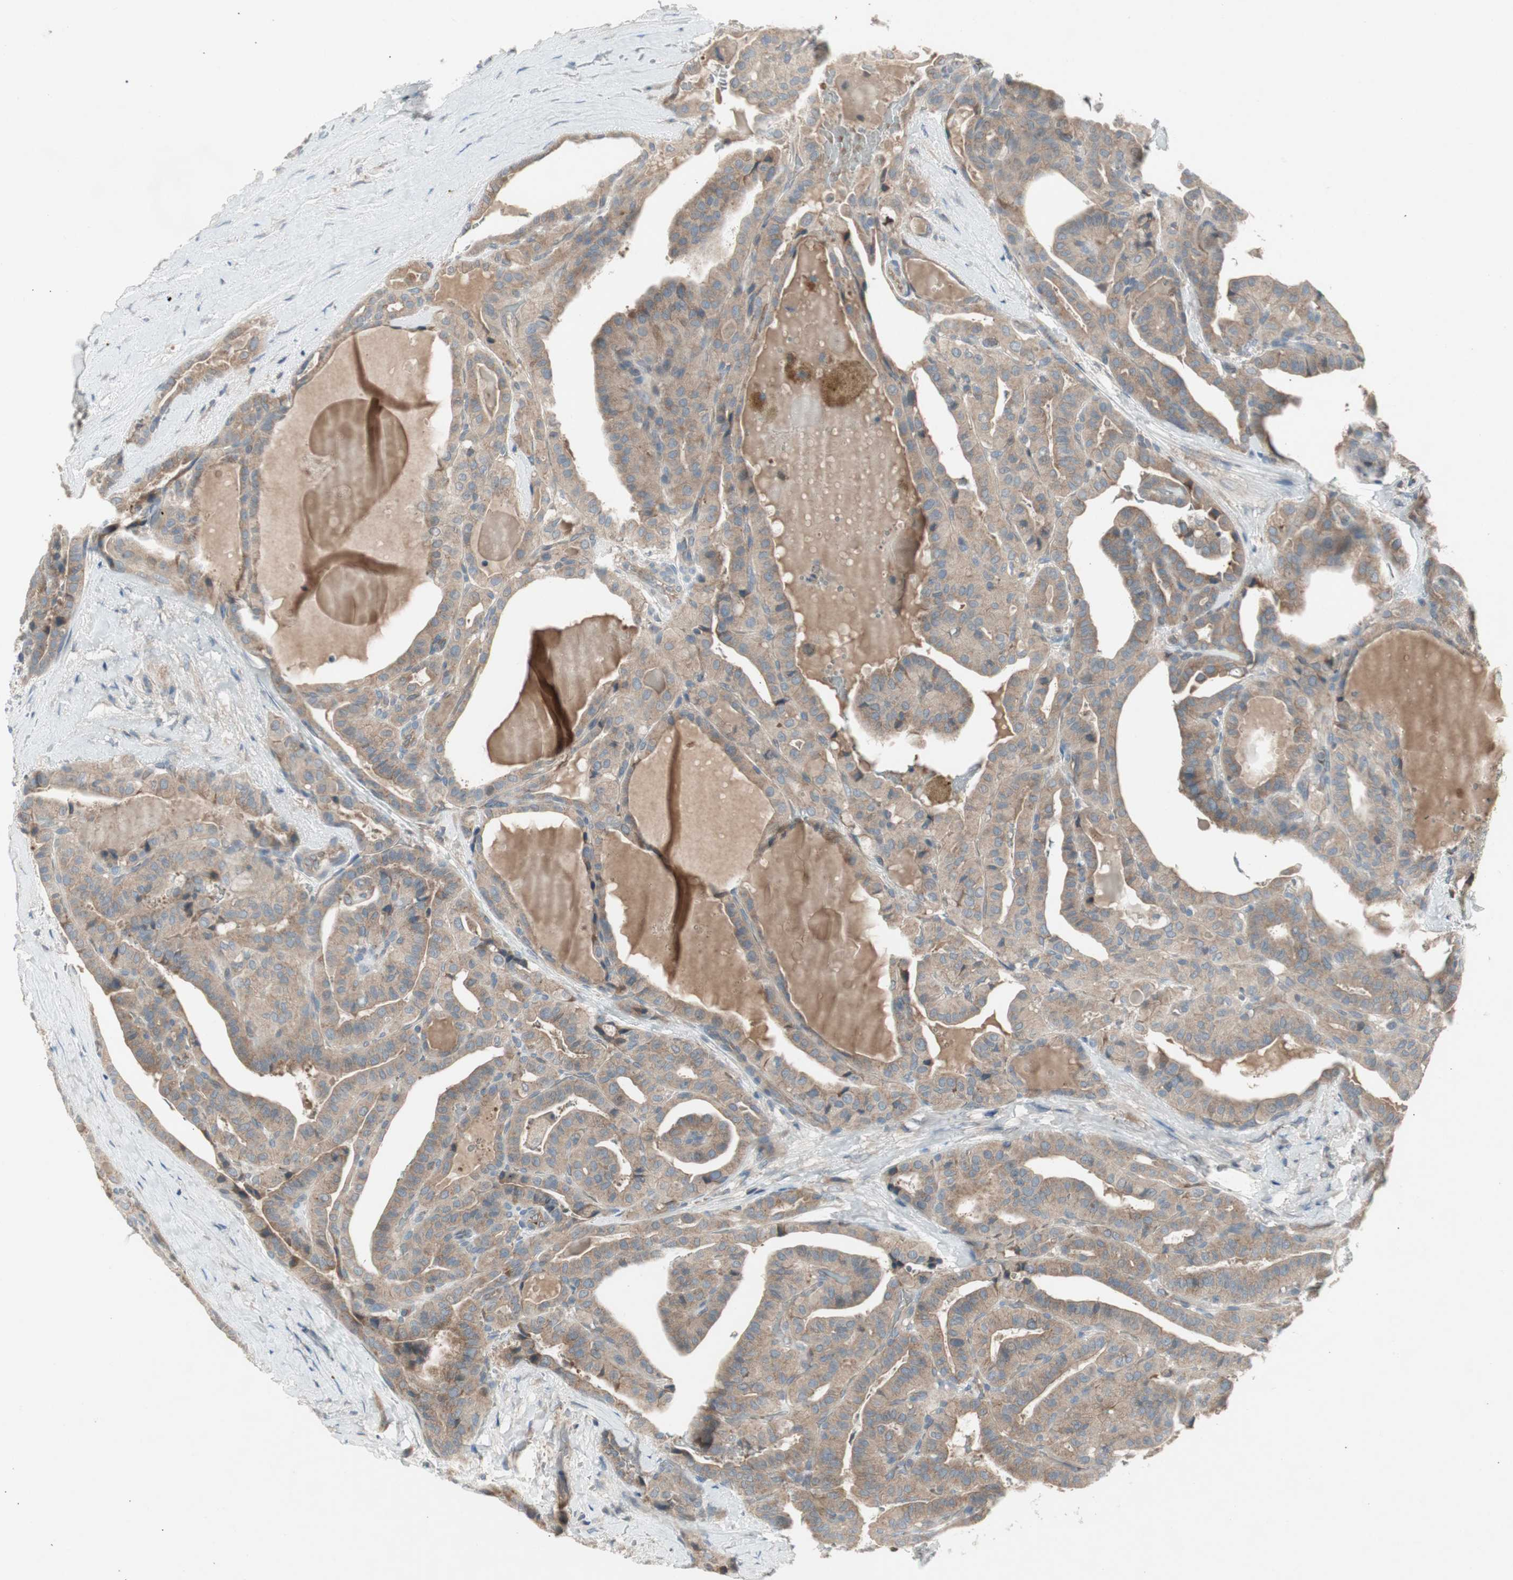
{"staining": {"intensity": "weak", "quantity": ">75%", "location": "cytoplasmic/membranous"}, "tissue": "thyroid cancer", "cell_type": "Tumor cells", "image_type": "cancer", "snomed": [{"axis": "morphology", "description": "Papillary adenocarcinoma, NOS"}, {"axis": "topography", "description": "Thyroid gland"}], "caption": "Thyroid cancer (papillary adenocarcinoma) was stained to show a protein in brown. There is low levels of weak cytoplasmic/membranous positivity in approximately >75% of tumor cells.", "gene": "PANK2", "patient": {"sex": "male", "age": 77}}